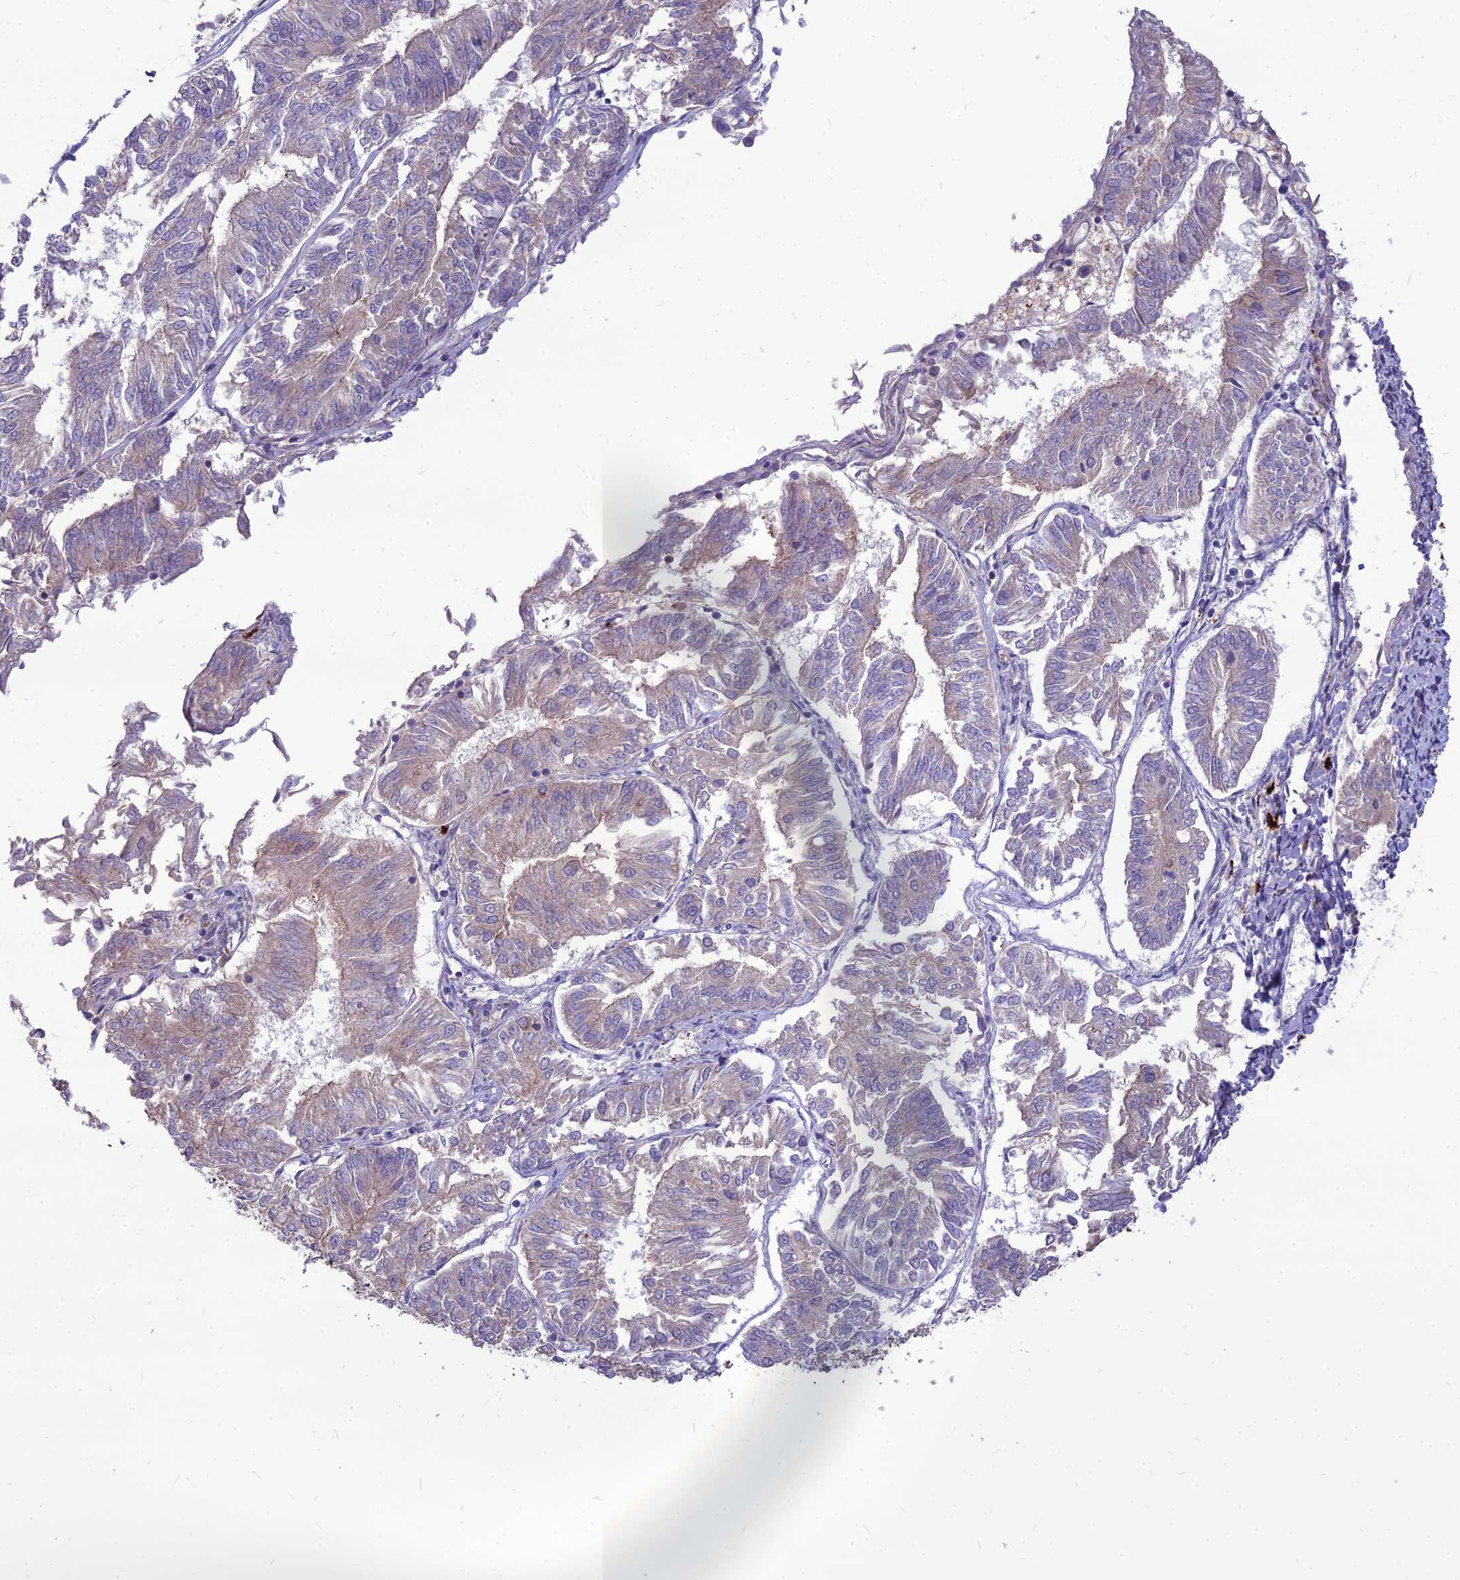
{"staining": {"intensity": "weak", "quantity": "<25%", "location": "cytoplasmic/membranous"}, "tissue": "endometrial cancer", "cell_type": "Tumor cells", "image_type": "cancer", "snomed": [{"axis": "morphology", "description": "Adenocarcinoma, NOS"}, {"axis": "topography", "description": "Endometrium"}], "caption": "The histopathology image shows no significant staining in tumor cells of adenocarcinoma (endometrial). Nuclei are stained in blue.", "gene": "PCED1B", "patient": {"sex": "female", "age": 58}}